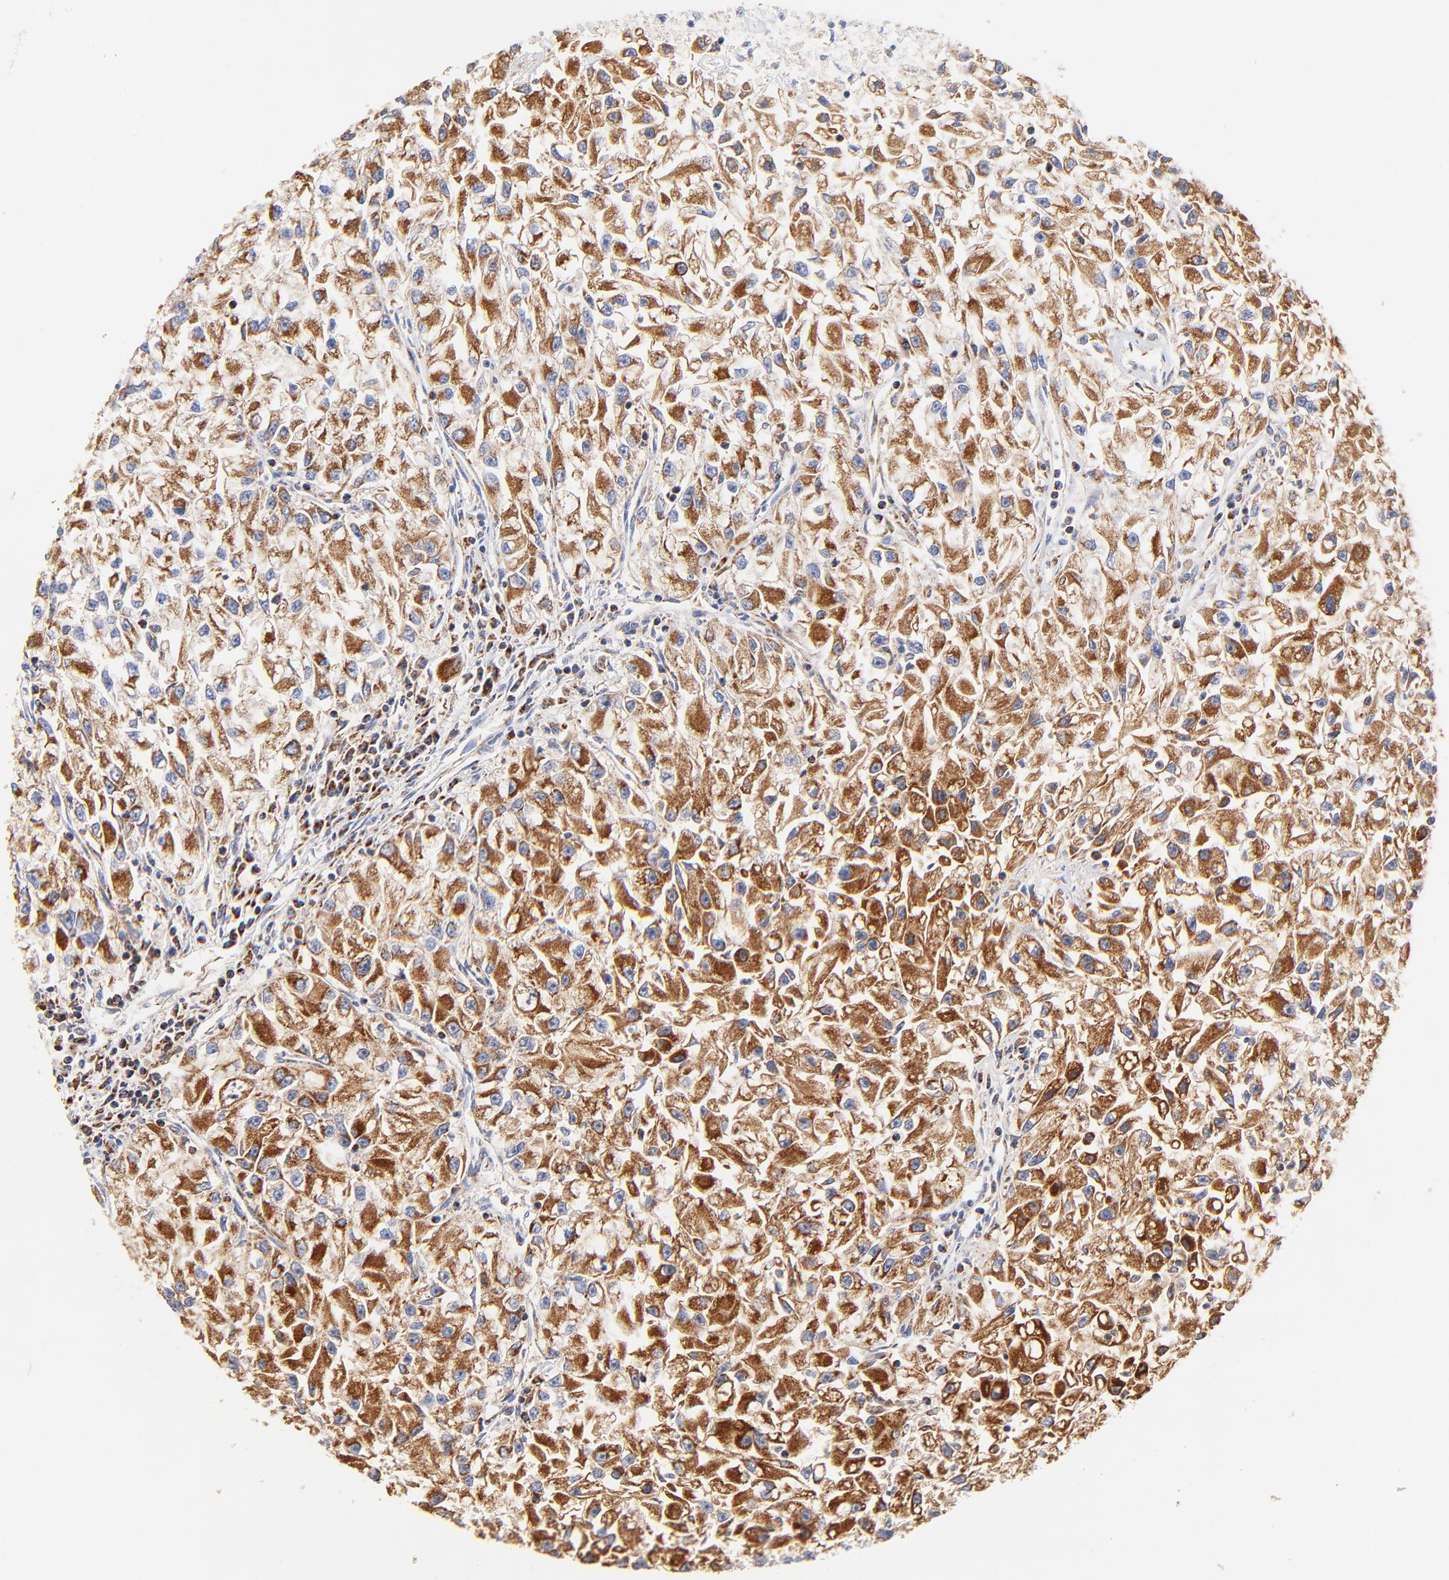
{"staining": {"intensity": "strong", "quantity": ">75%", "location": "cytoplasmic/membranous"}, "tissue": "renal cancer", "cell_type": "Tumor cells", "image_type": "cancer", "snomed": [{"axis": "morphology", "description": "Adenocarcinoma, NOS"}, {"axis": "topography", "description": "Kidney"}], "caption": "This is an image of immunohistochemistry (IHC) staining of renal cancer, which shows strong expression in the cytoplasmic/membranous of tumor cells.", "gene": "ATP5F1D", "patient": {"sex": "male", "age": 59}}